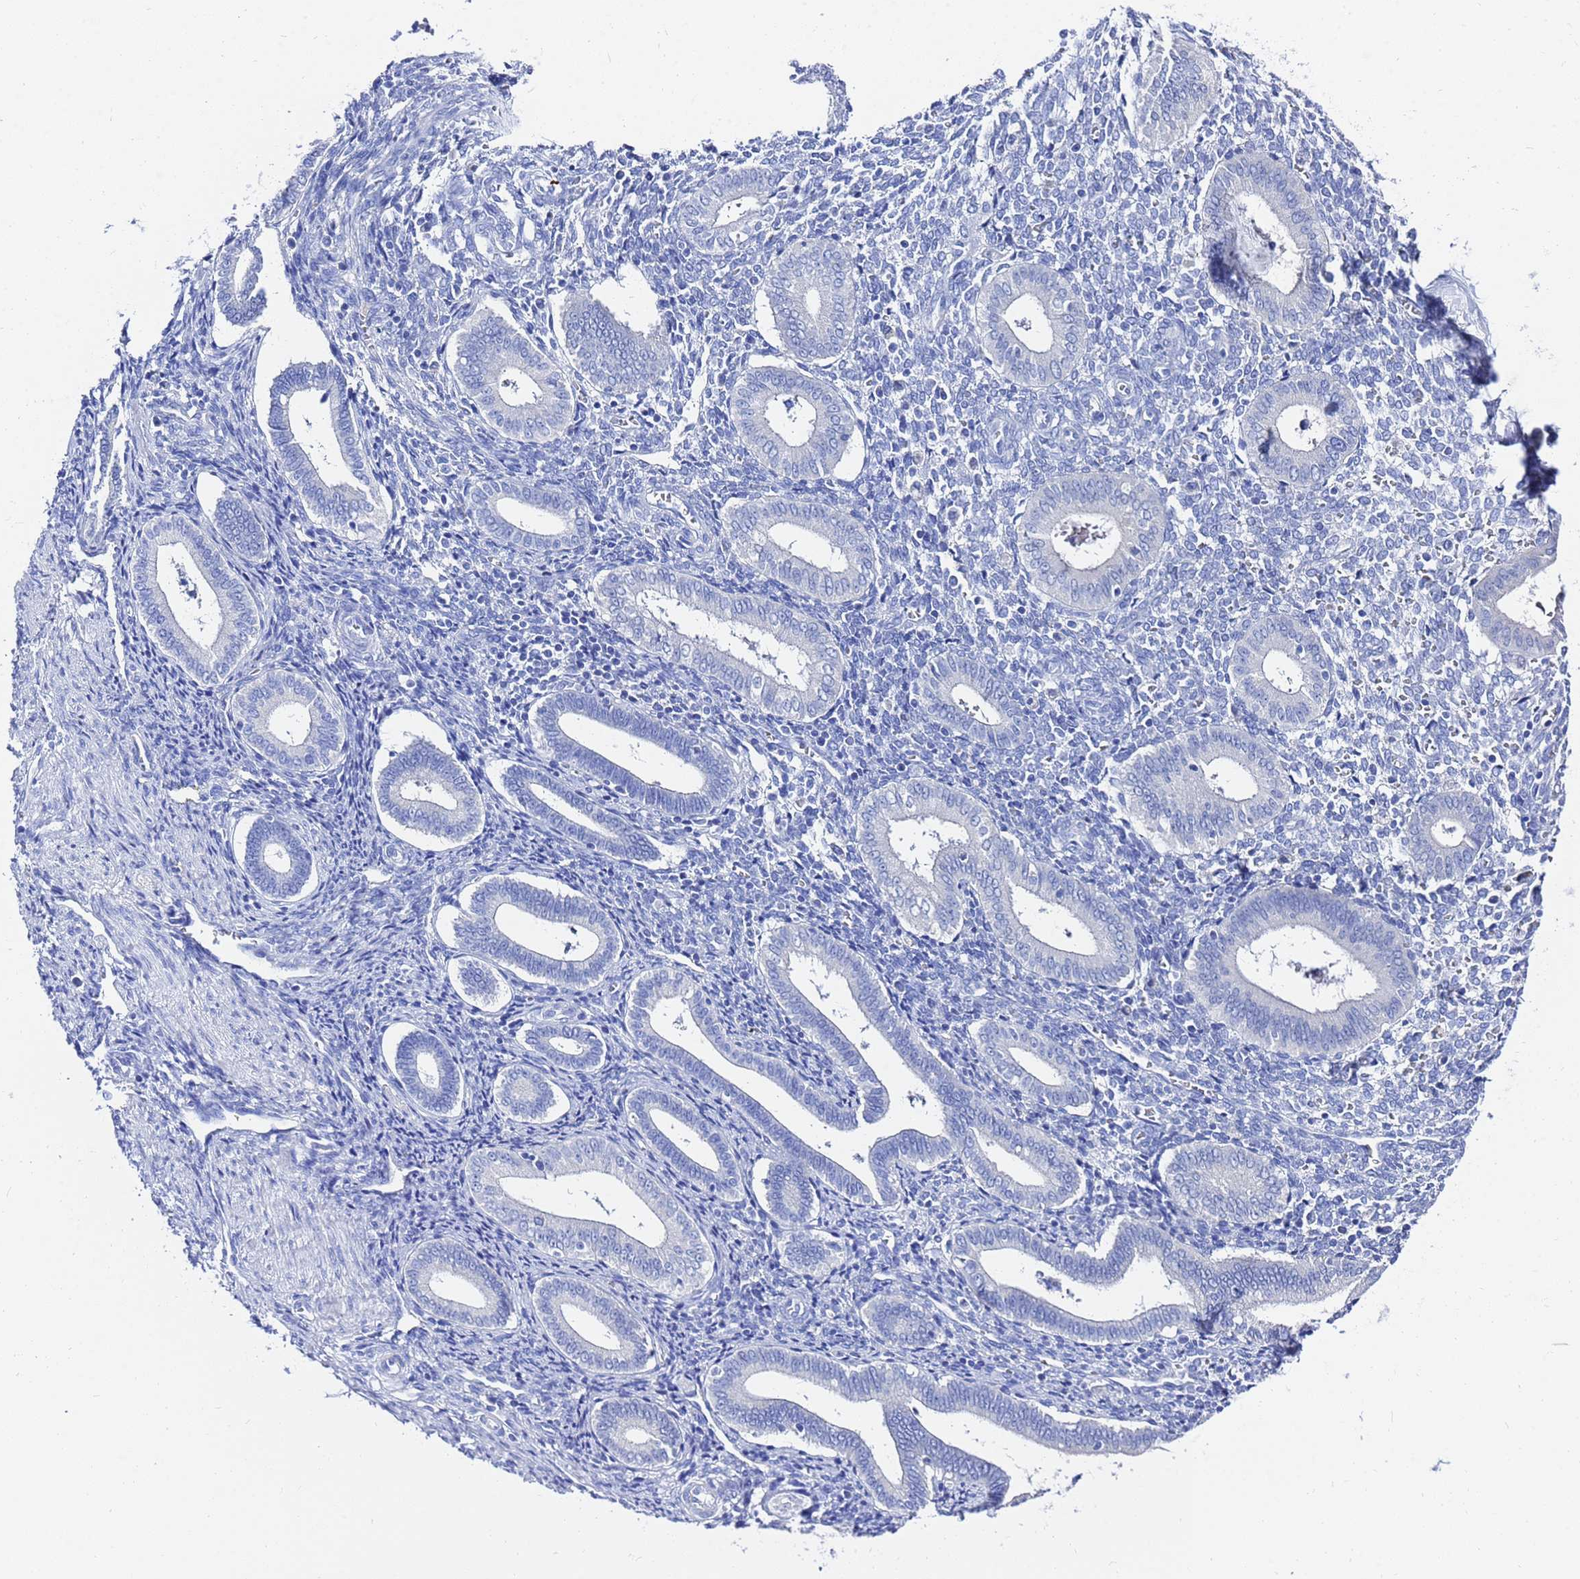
{"staining": {"intensity": "negative", "quantity": "none", "location": "none"}, "tissue": "endometrium", "cell_type": "Cells in endometrial stroma", "image_type": "normal", "snomed": [{"axis": "morphology", "description": "Normal tissue, NOS"}, {"axis": "topography", "description": "Endometrium"}], "caption": "This micrograph is of normal endometrium stained with immunohistochemistry (IHC) to label a protein in brown with the nuclei are counter-stained blue. There is no staining in cells in endometrial stroma.", "gene": "AQP12A", "patient": {"sex": "female", "age": 44}}